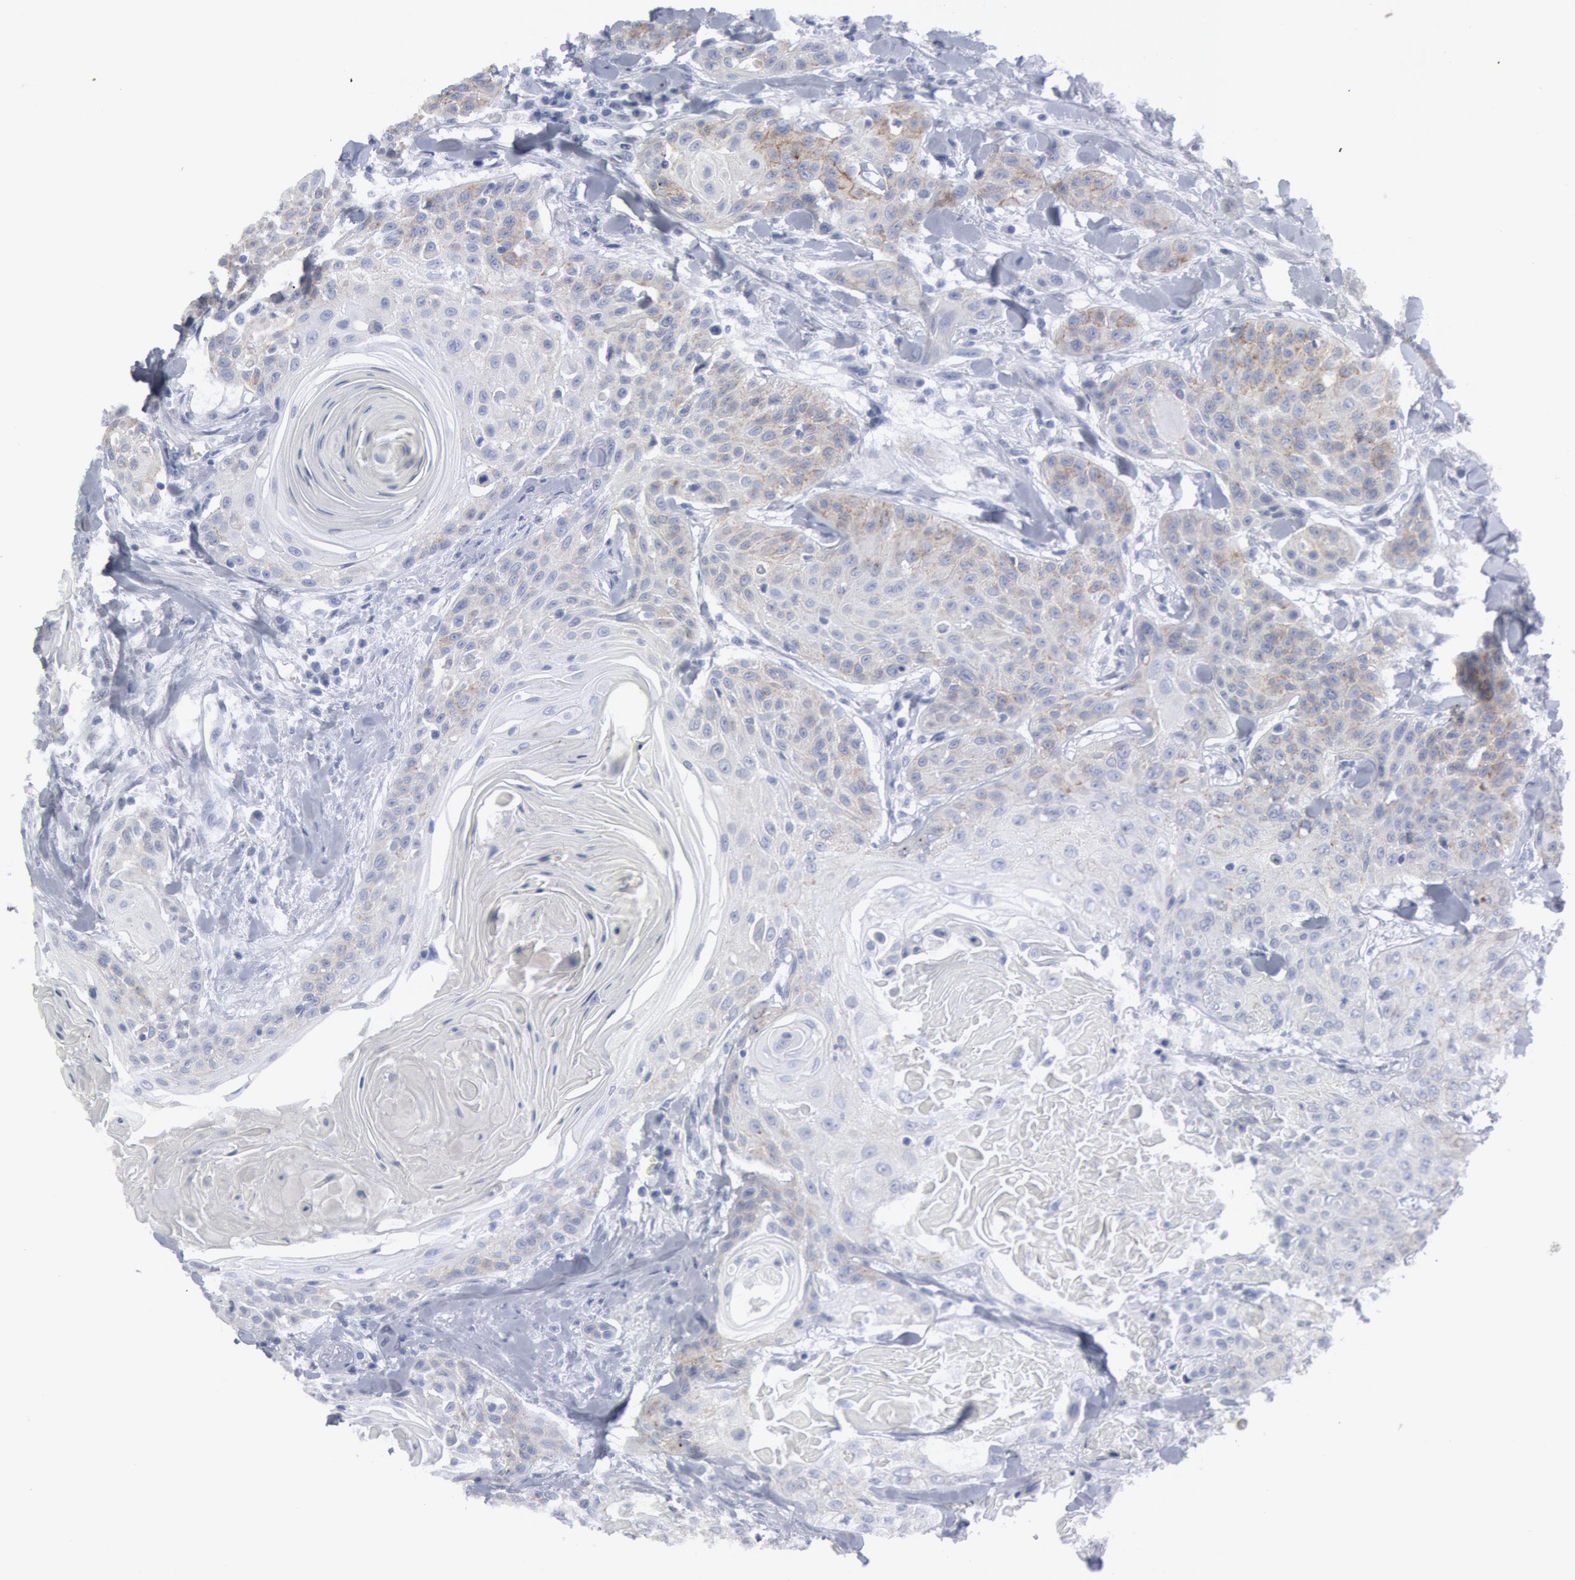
{"staining": {"intensity": "weak", "quantity": "<25%", "location": "cytoplasmic/membranous"}, "tissue": "head and neck cancer", "cell_type": "Tumor cells", "image_type": "cancer", "snomed": [{"axis": "morphology", "description": "Squamous cell carcinoma, NOS"}, {"axis": "morphology", "description": "Squamous cell carcinoma, metastatic, NOS"}, {"axis": "topography", "description": "Lymph node"}, {"axis": "topography", "description": "Salivary gland"}, {"axis": "topography", "description": "Head-Neck"}], "caption": "Tumor cells are negative for brown protein staining in head and neck cancer (metastatic squamous cell carcinoma).", "gene": "DMC1", "patient": {"sex": "female", "age": 74}}